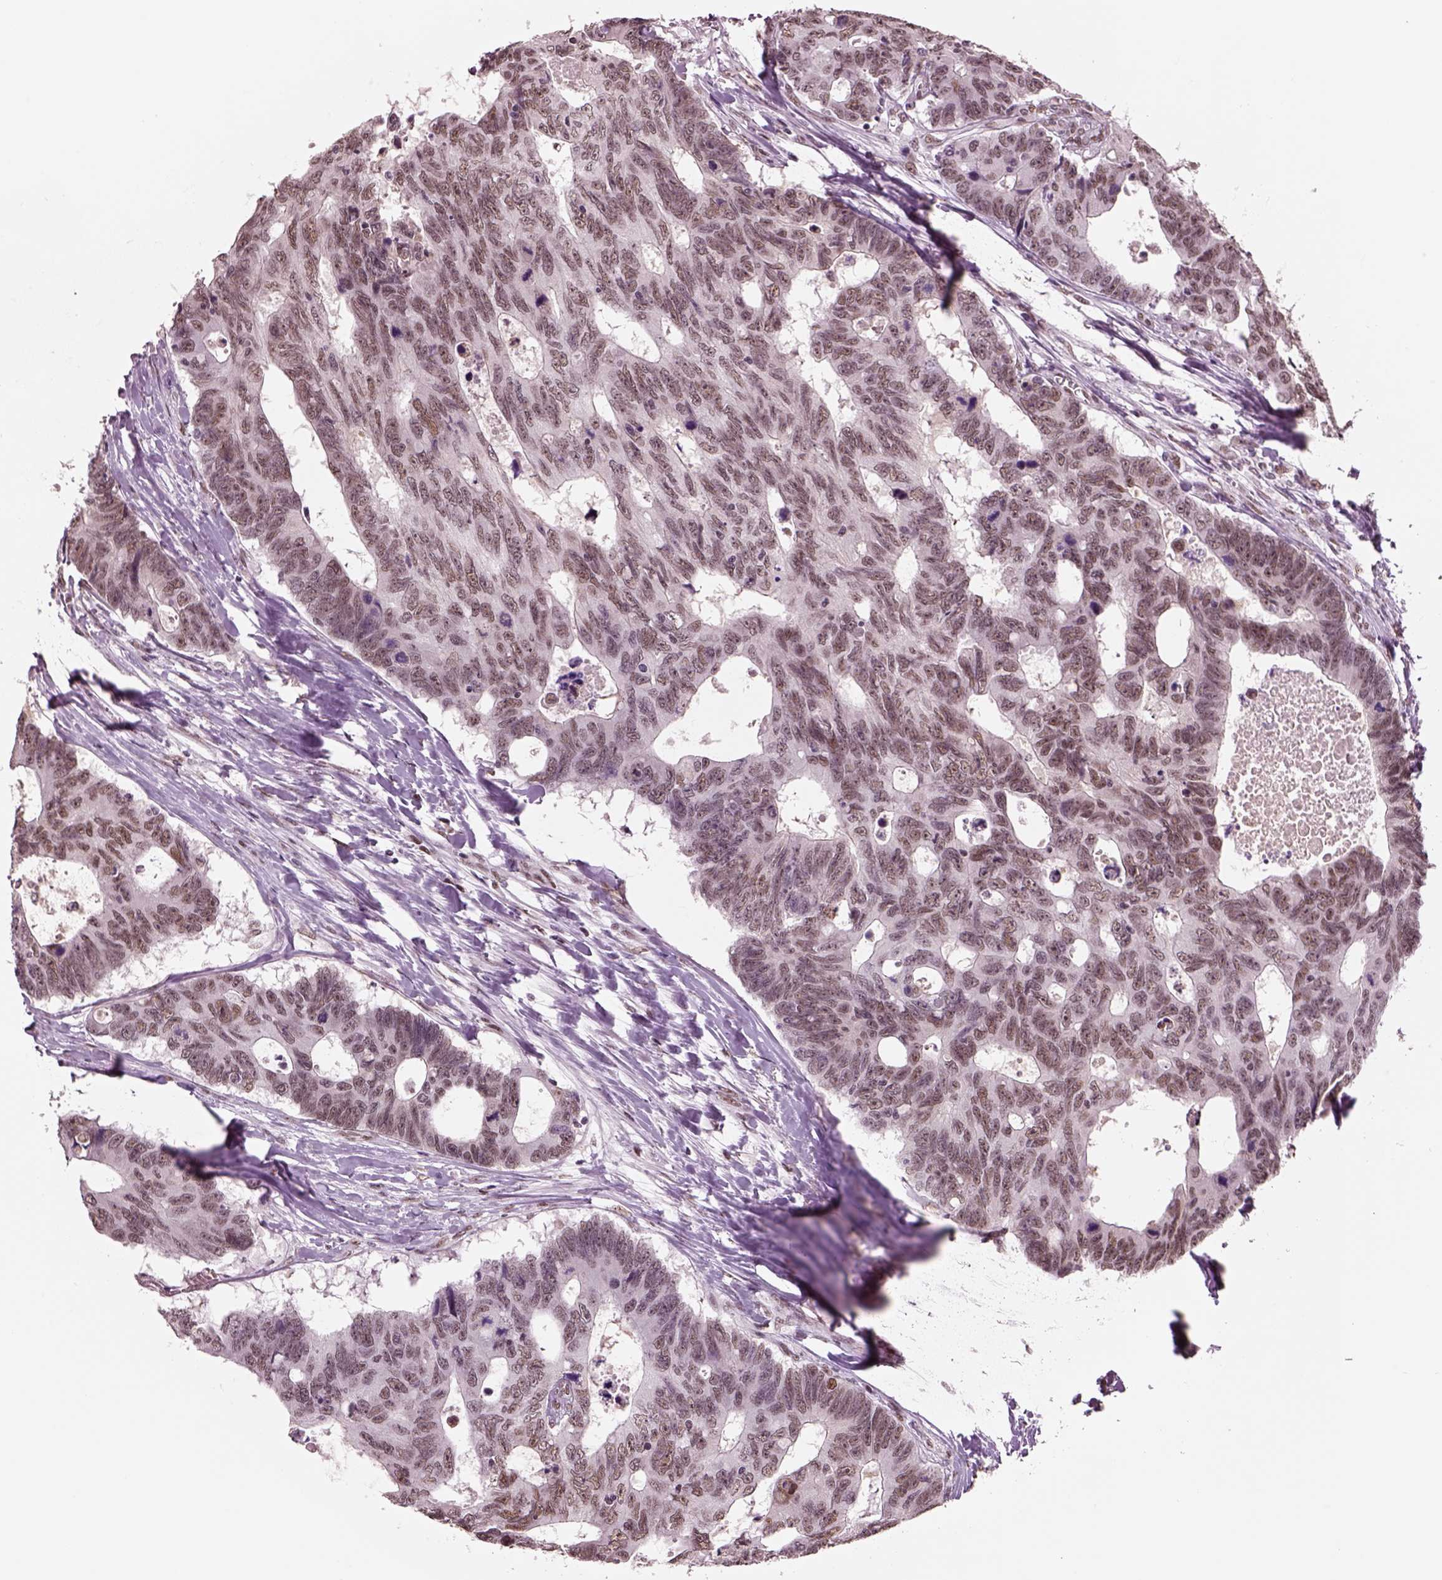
{"staining": {"intensity": "weak", "quantity": ">75%", "location": "nuclear"}, "tissue": "colorectal cancer", "cell_type": "Tumor cells", "image_type": "cancer", "snomed": [{"axis": "morphology", "description": "Adenocarcinoma, NOS"}, {"axis": "topography", "description": "Colon"}], "caption": "This photomicrograph reveals IHC staining of human colorectal cancer, with low weak nuclear positivity in about >75% of tumor cells.", "gene": "SEPHS1", "patient": {"sex": "female", "age": 77}}